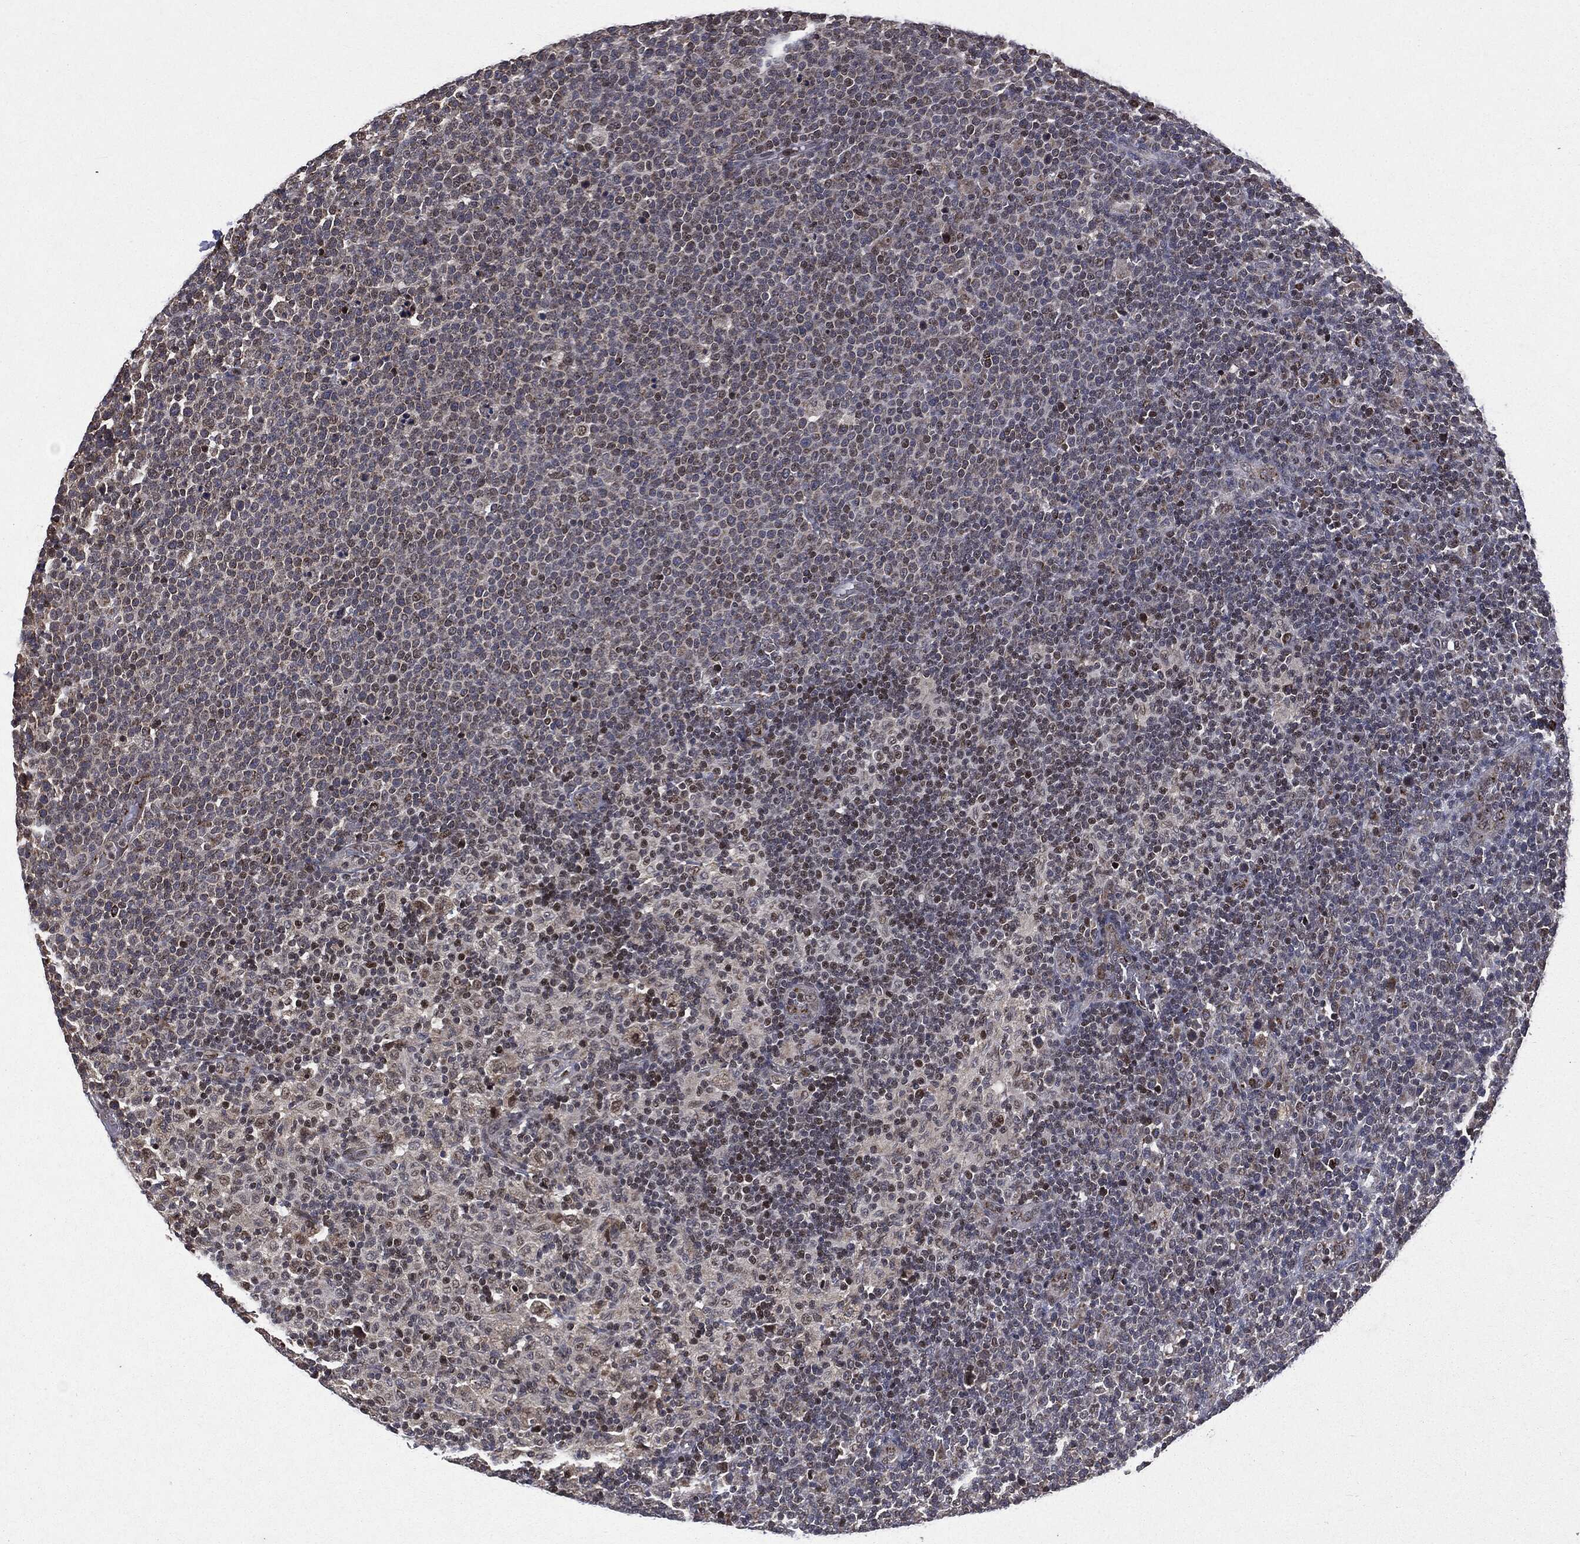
{"staining": {"intensity": "negative", "quantity": "none", "location": "none"}, "tissue": "lymphoma", "cell_type": "Tumor cells", "image_type": "cancer", "snomed": [{"axis": "morphology", "description": "Malignant lymphoma, non-Hodgkin's type, High grade"}, {"axis": "topography", "description": "Lymph node"}], "caption": "IHC histopathology image of lymphoma stained for a protein (brown), which exhibits no expression in tumor cells.", "gene": "PLPPR2", "patient": {"sex": "male", "age": 61}}